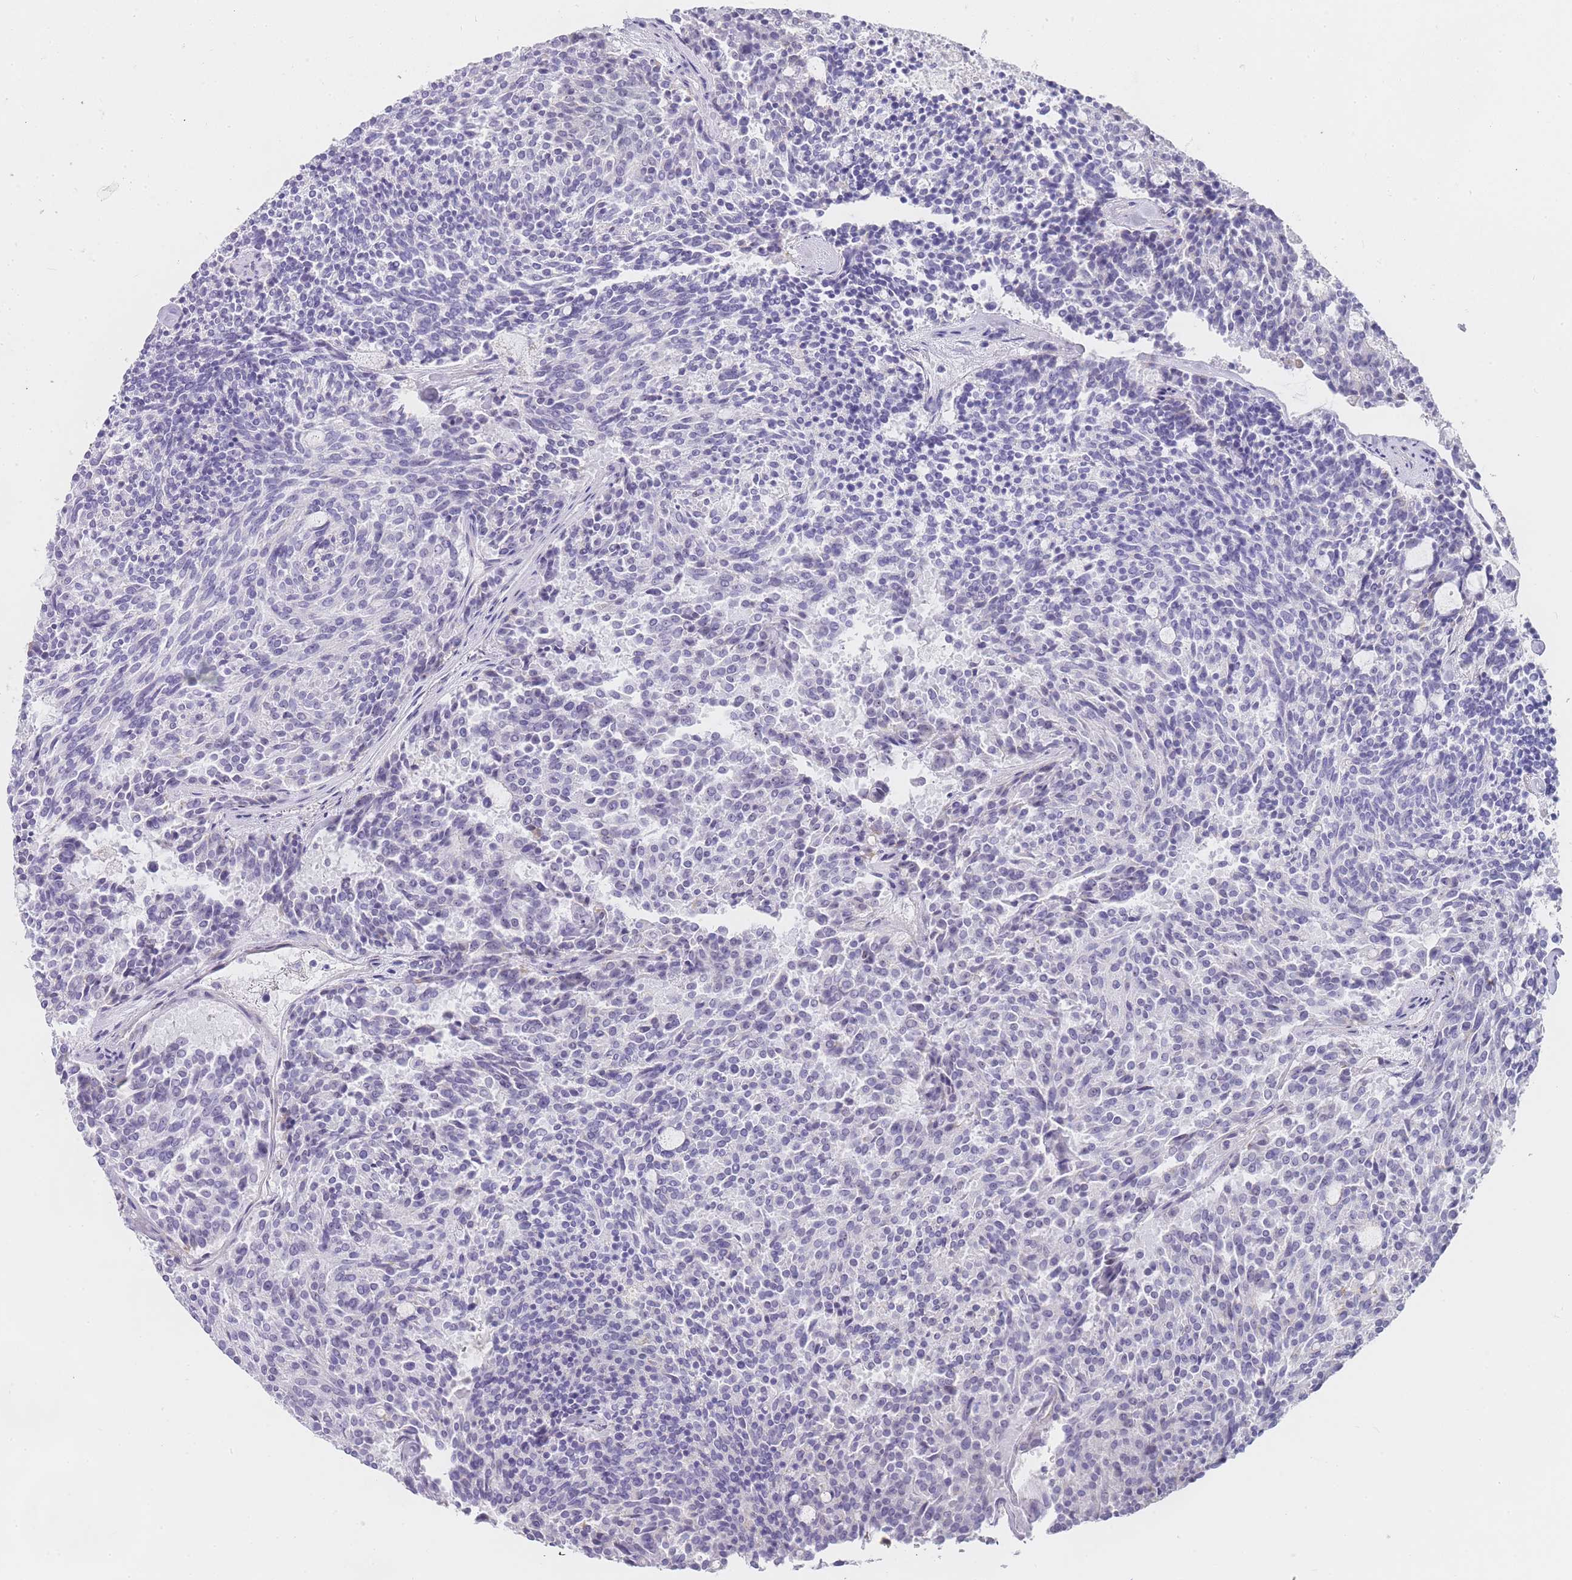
{"staining": {"intensity": "negative", "quantity": "none", "location": "none"}, "tissue": "carcinoid", "cell_type": "Tumor cells", "image_type": "cancer", "snomed": [{"axis": "morphology", "description": "Carcinoid, malignant, NOS"}, {"axis": "topography", "description": "Pancreas"}], "caption": "High power microscopy micrograph of an immunohistochemistry photomicrograph of carcinoid, revealing no significant positivity in tumor cells.", "gene": "NOP14", "patient": {"sex": "female", "age": 54}}